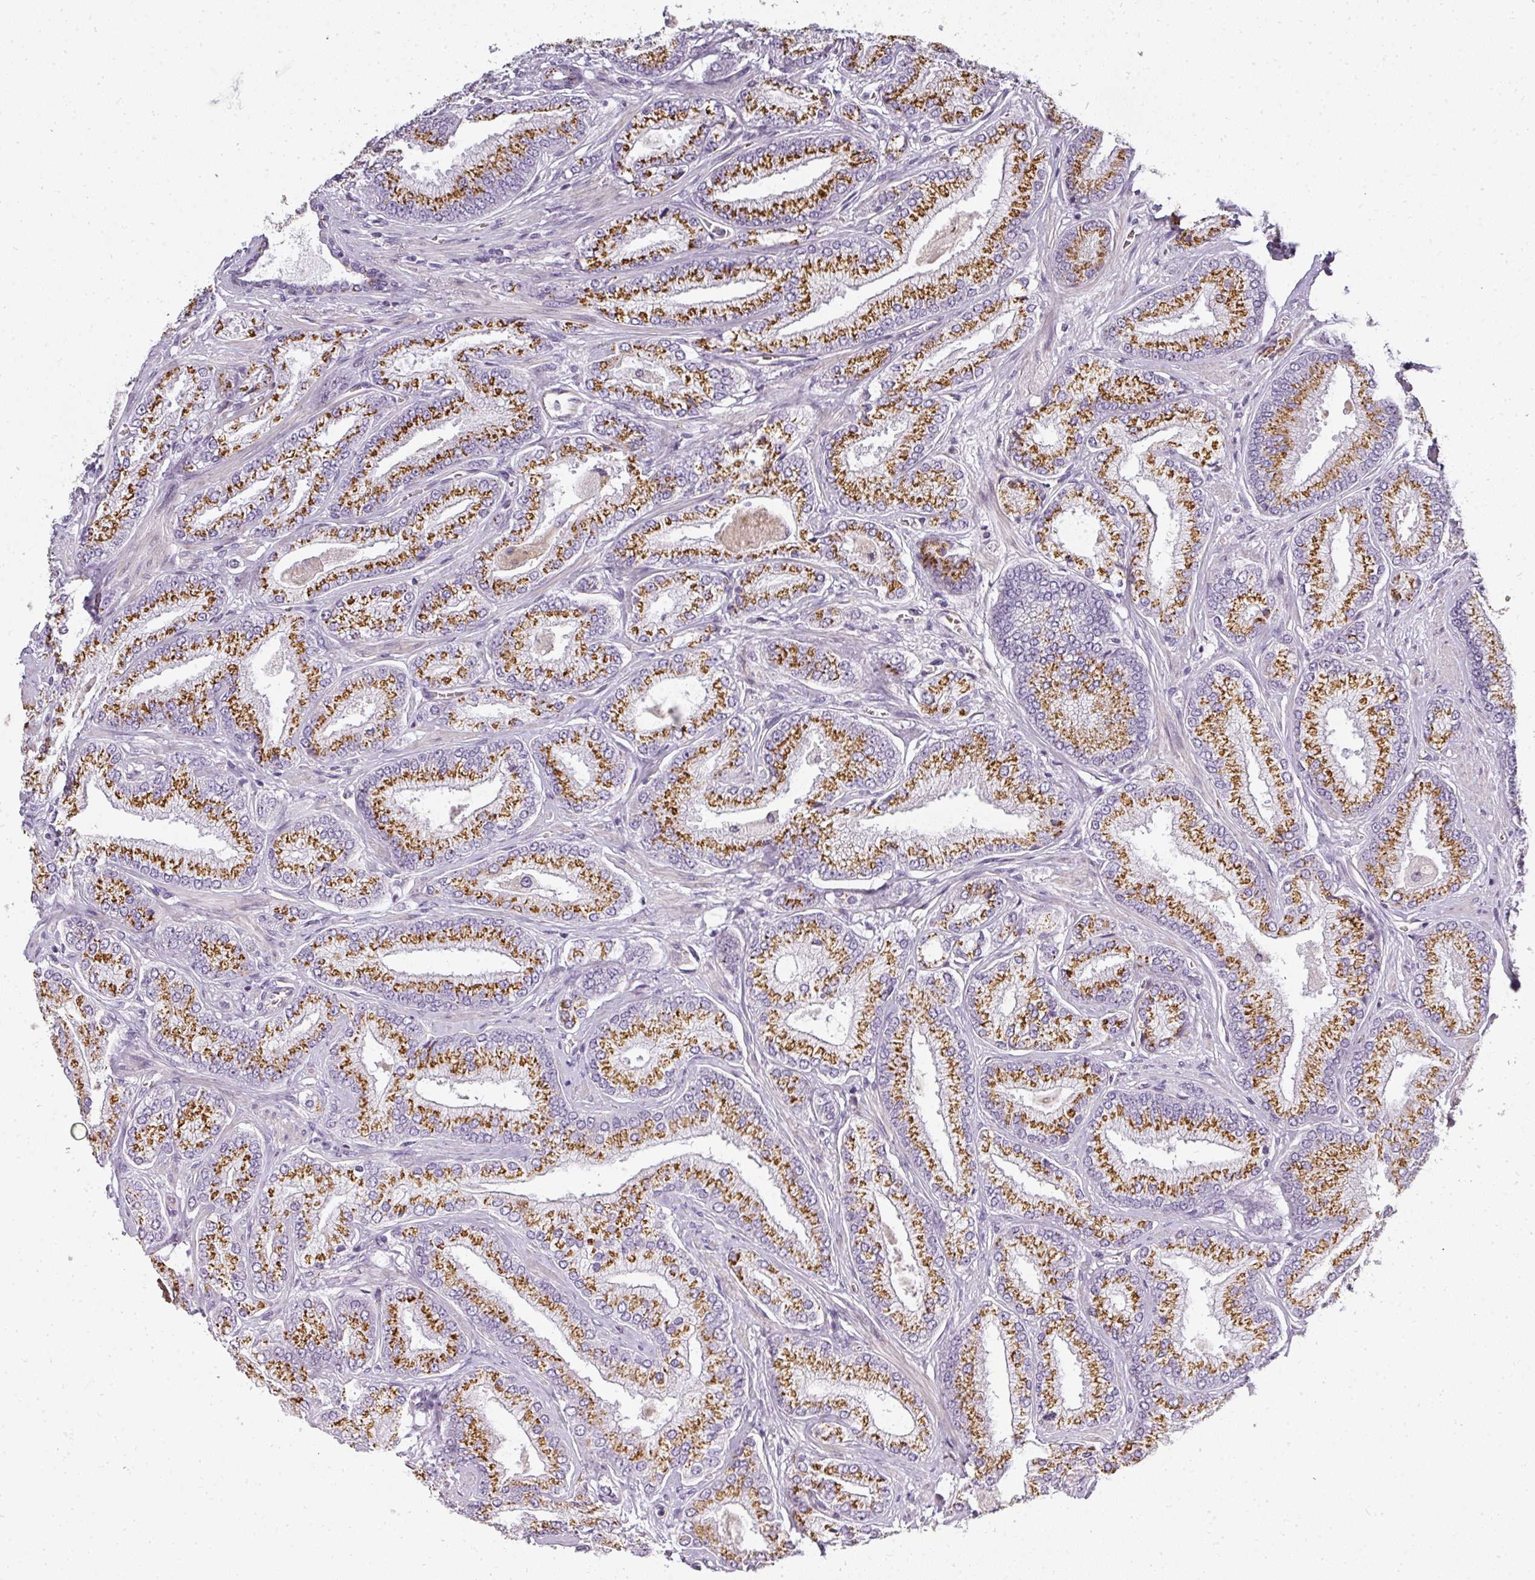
{"staining": {"intensity": "moderate", "quantity": ">75%", "location": "cytoplasmic/membranous"}, "tissue": "prostate cancer", "cell_type": "Tumor cells", "image_type": "cancer", "snomed": [{"axis": "morphology", "description": "Adenocarcinoma, High grade"}, {"axis": "topography", "description": "Prostate"}], "caption": "There is medium levels of moderate cytoplasmic/membranous expression in tumor cells of prostate high-grade adenocarcinoma, as demonstrated by immunohistochemical staining (brown color).", "gene": "ATP8B2", "patient": {"sex": "male", "age": 68}}